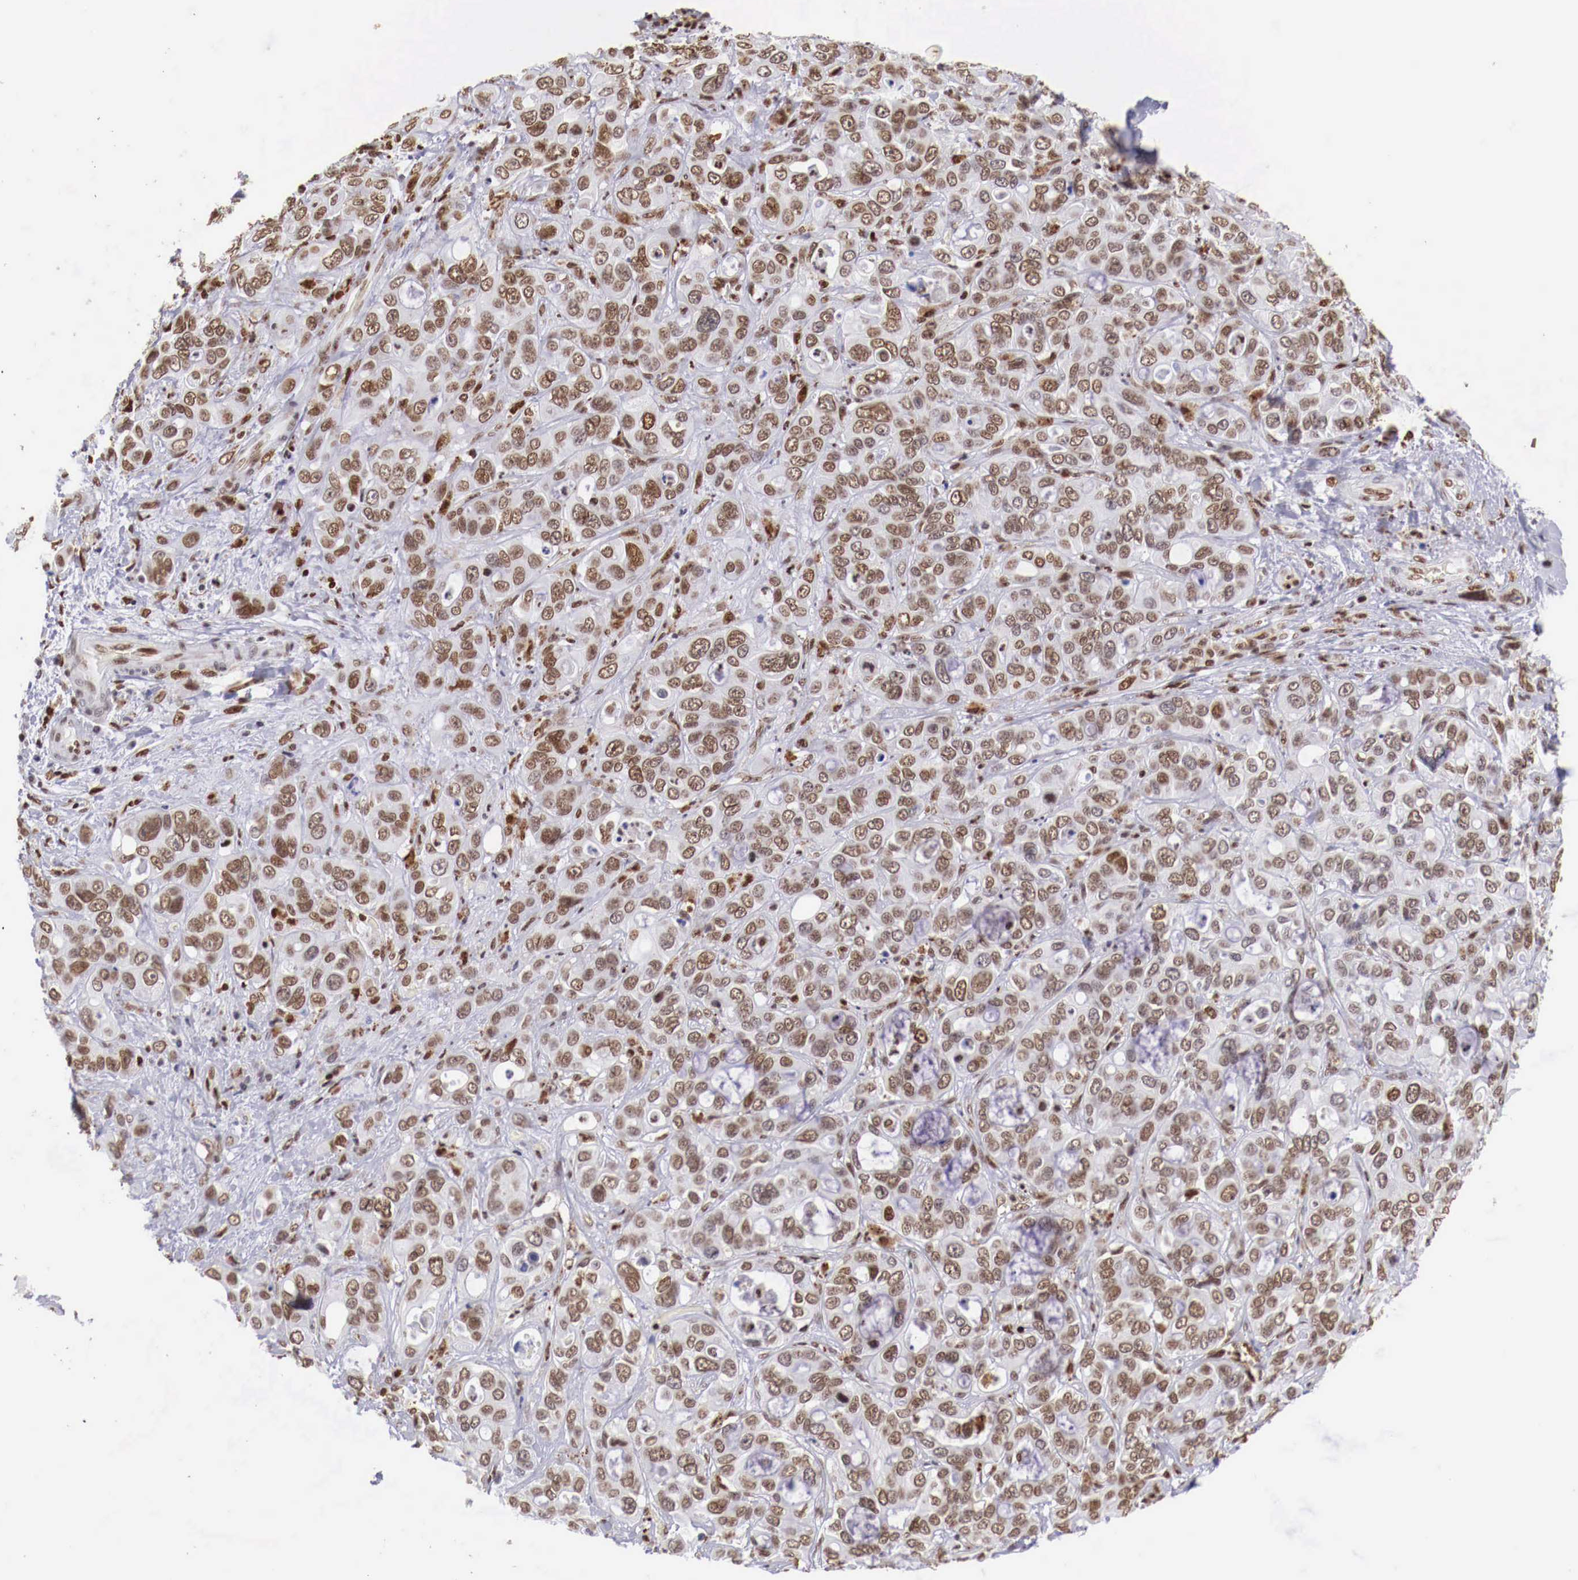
{"staining": {"intensity": "moderate", "quantity": ">75%", "location": "nuclear"}, "tissue": "liver cancer", "cell_type": "Tumor cells", "image_type": "cancer", "snomed": [{"axis": "morphology", "description": "Cholangiocarcinoma"}, {"axis": "topography", "description": "Liver"}], "caption": "Liver cancer tissue shows moderate nuclear positivity in approximately >75% of tumor cells Nuclei are stained in blue.", "gene": "MAX", "patient": {"sex": "female", "age": 79}}